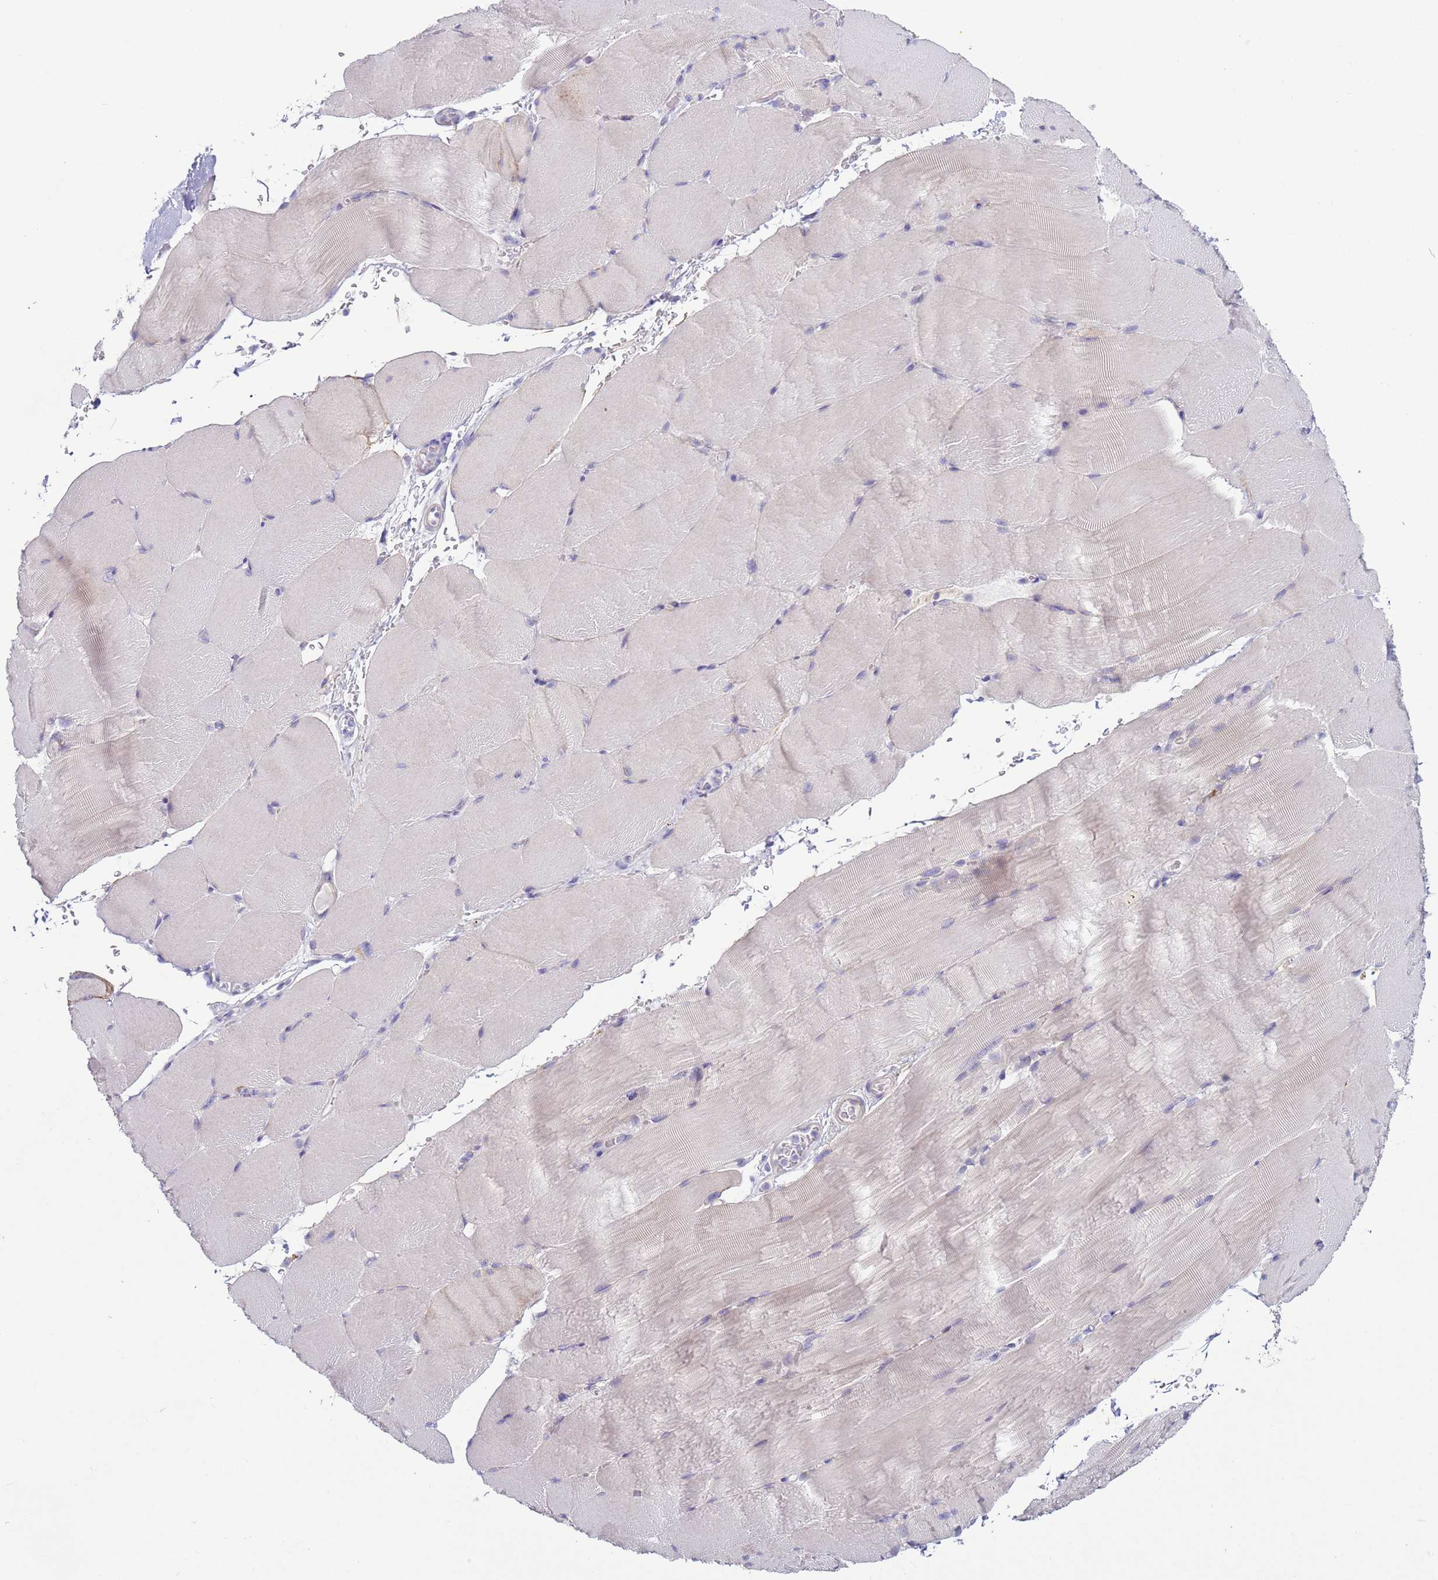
{"staining": {"intensity": "negative", "quantity": "none", "location": "none"}, "tissue": "skeletal muscle", "cell_type": "Myocytes", "image_type": "normal", "snomed": [{"axis": "morphology", "description": "Normal tissue, NOS"}, {"axis": "topography", "description": "Skeletal muscle"}, {"axis": "topography", "description": "Parathyroid gland"}], "caption": "A high-resolution micrograph shows immunohistochemistry staining of unremarkable skeletal muscle, which demonstrates no significant expression in myocytes.", "gene": "NPAP1", "patient": {"sex": "female", "age": 37}}